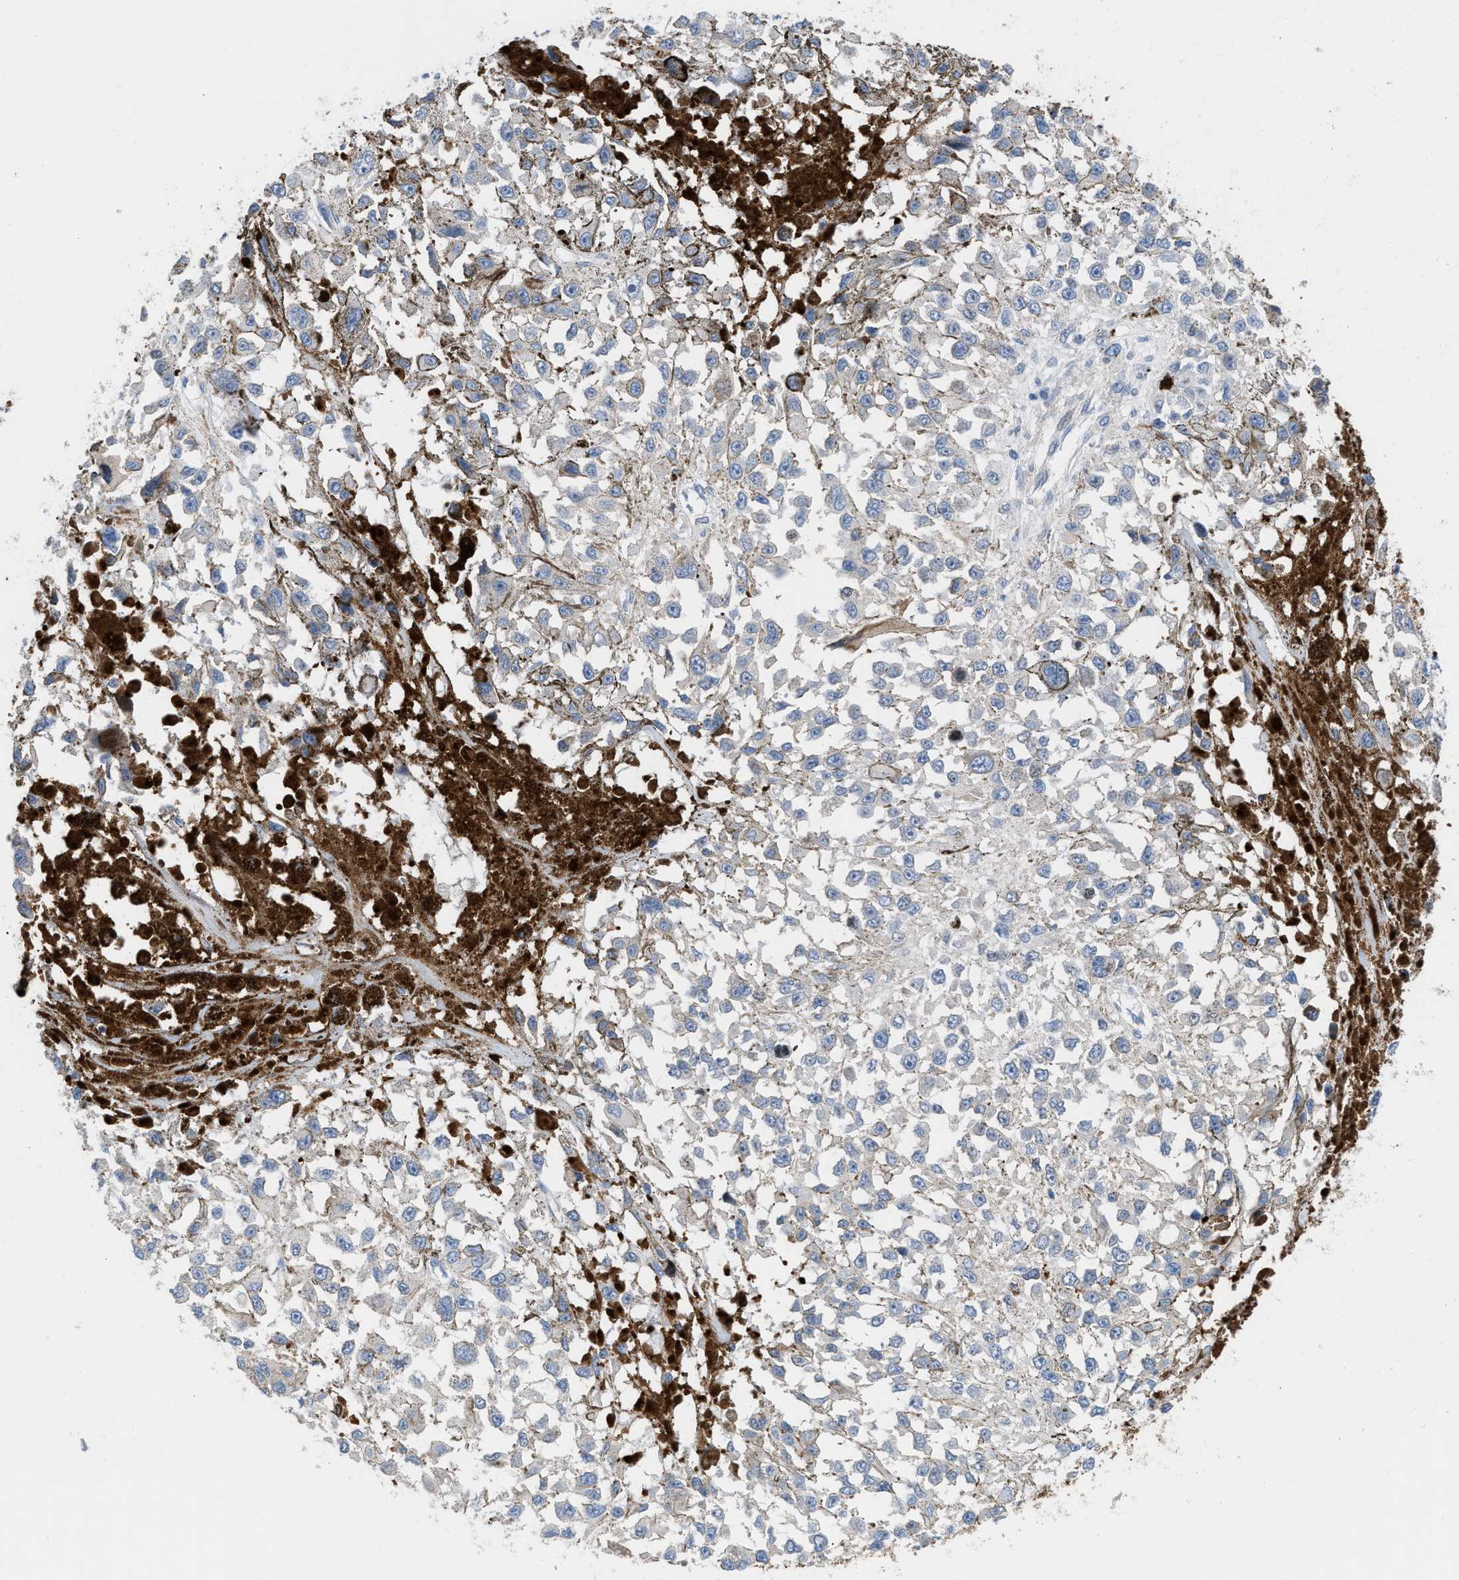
{"staining": {"intensity": "negative", "quantity": "none", "location": "none"}, "tissue": "melanoma", "cell_type": "Tumor cells", "image_type": "cancer", "snomed": [{"axis": "morphology", "description": "Malignant melanoma, Metastatic site"}, {"axis": "topography", "description": "Lymph node"}], "caption": "An immunohistochemistry (IHC) photomicrograph of melanoma is shown. There is no staining in tumor cells of melanoma. (Immunohistochemistry, brightfield microscopy, high magnification).", "gene": "HPX", "patient": {"sex": "male", "age": 59}}